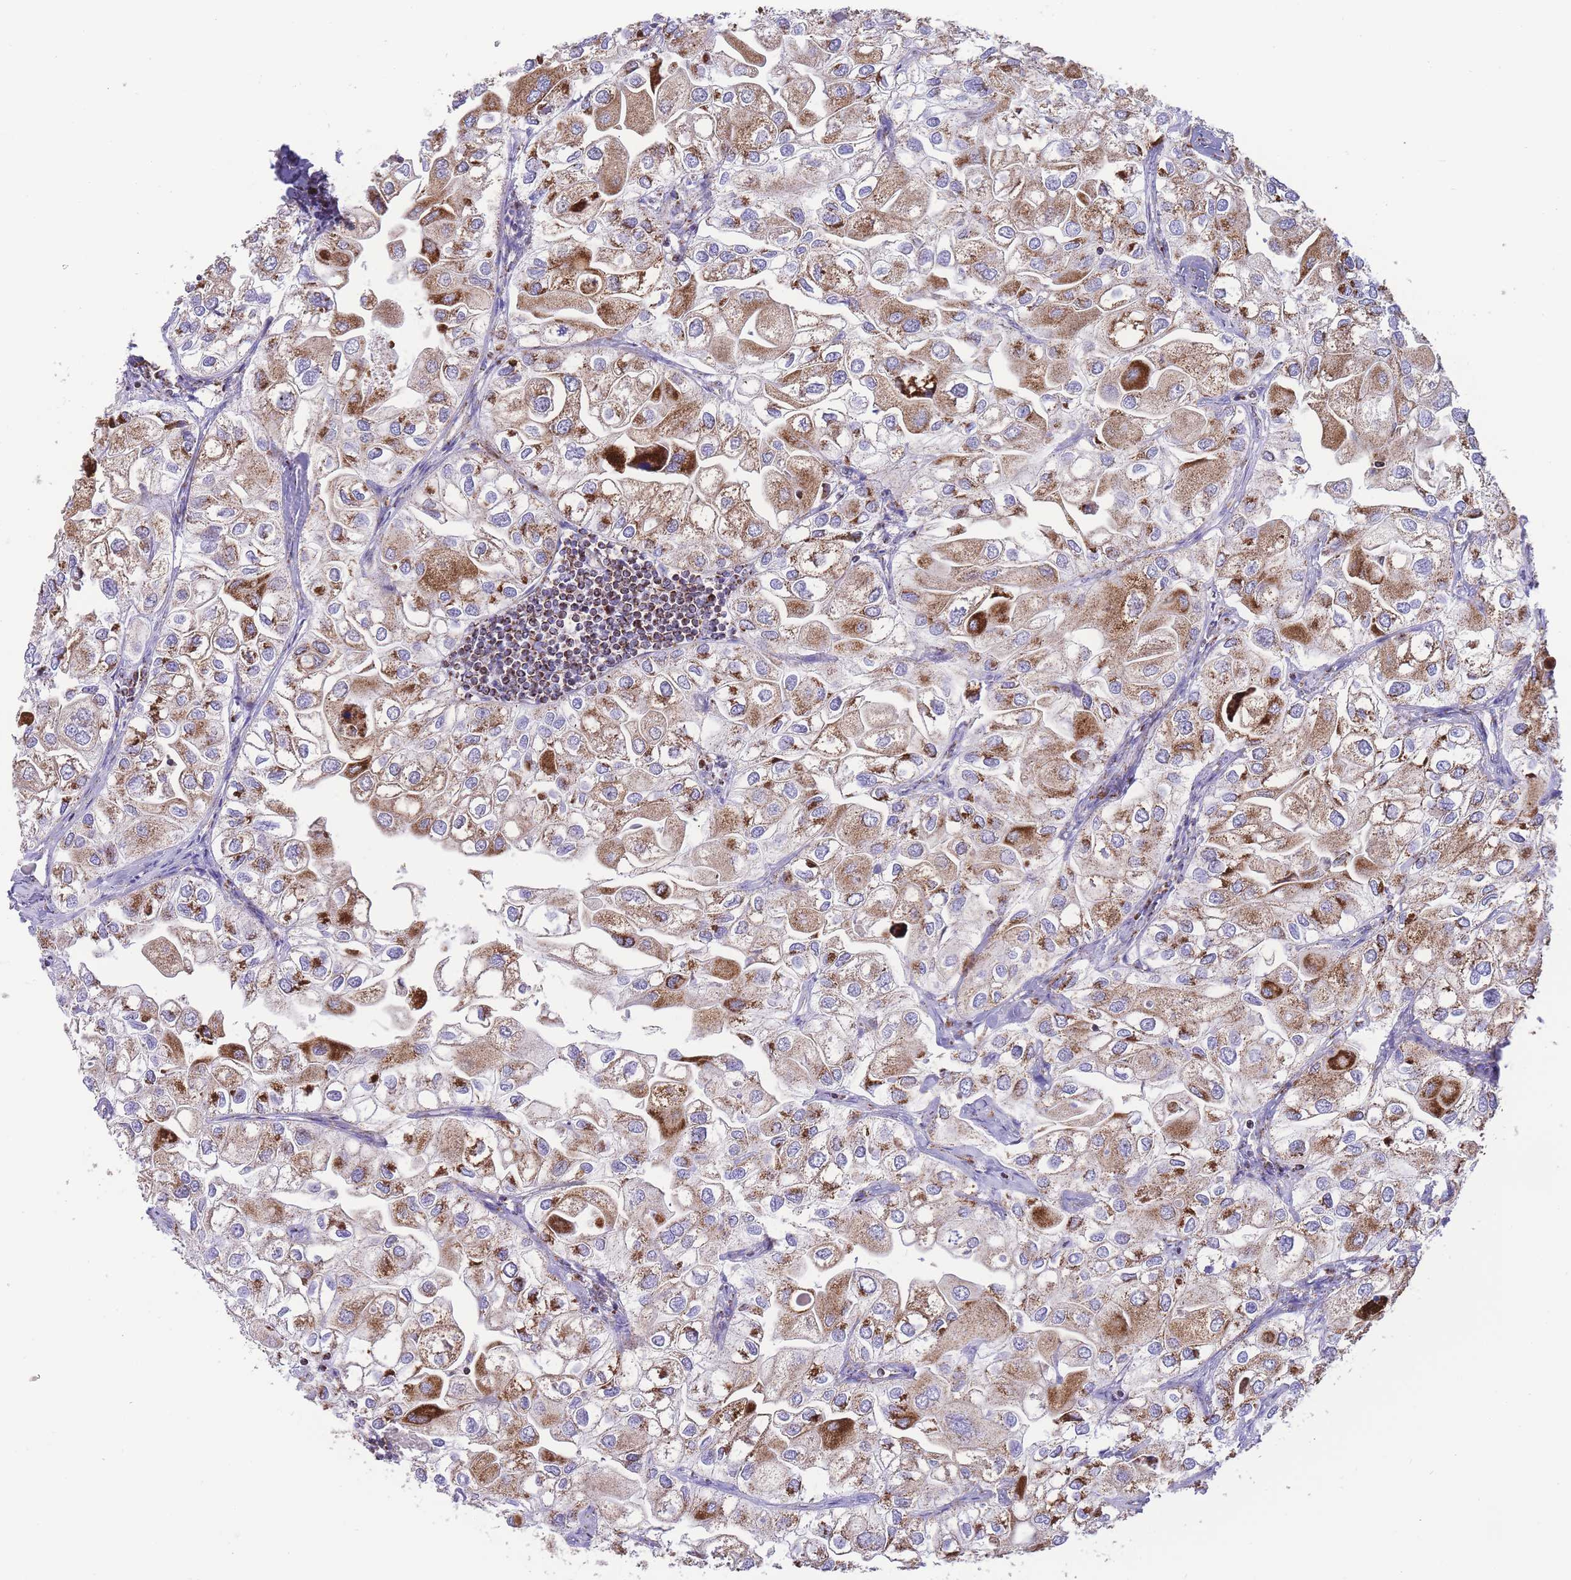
{"staining": {"intensity": "moderate", "quantity": ">75%", "location": "cytoplasmic/membranous"}, "tissue": "urothelial cancer", "cell_type": "Tumor cells", "image_type": "cancer", "snomed": [{"axis": "morphology", "description": "Urothelial carcinoma, High grade"}, {"axis": "topography", "description": "Urinary bladder"}], "caption": "Immunohistochemistry staining of urothelial cancer, which reveals medium levels of moderate cytoplasmic/membranous expression in approximately >75% of tumor cells indicating moderate cytoplasmic/membranous protein expression. The staining was performed using DAB (brown) for protein detection and nuclei were counterstained in hematoxylin (blue).", "gene": "GSTM1", "patient": {"sex": "male", "age": 64}}